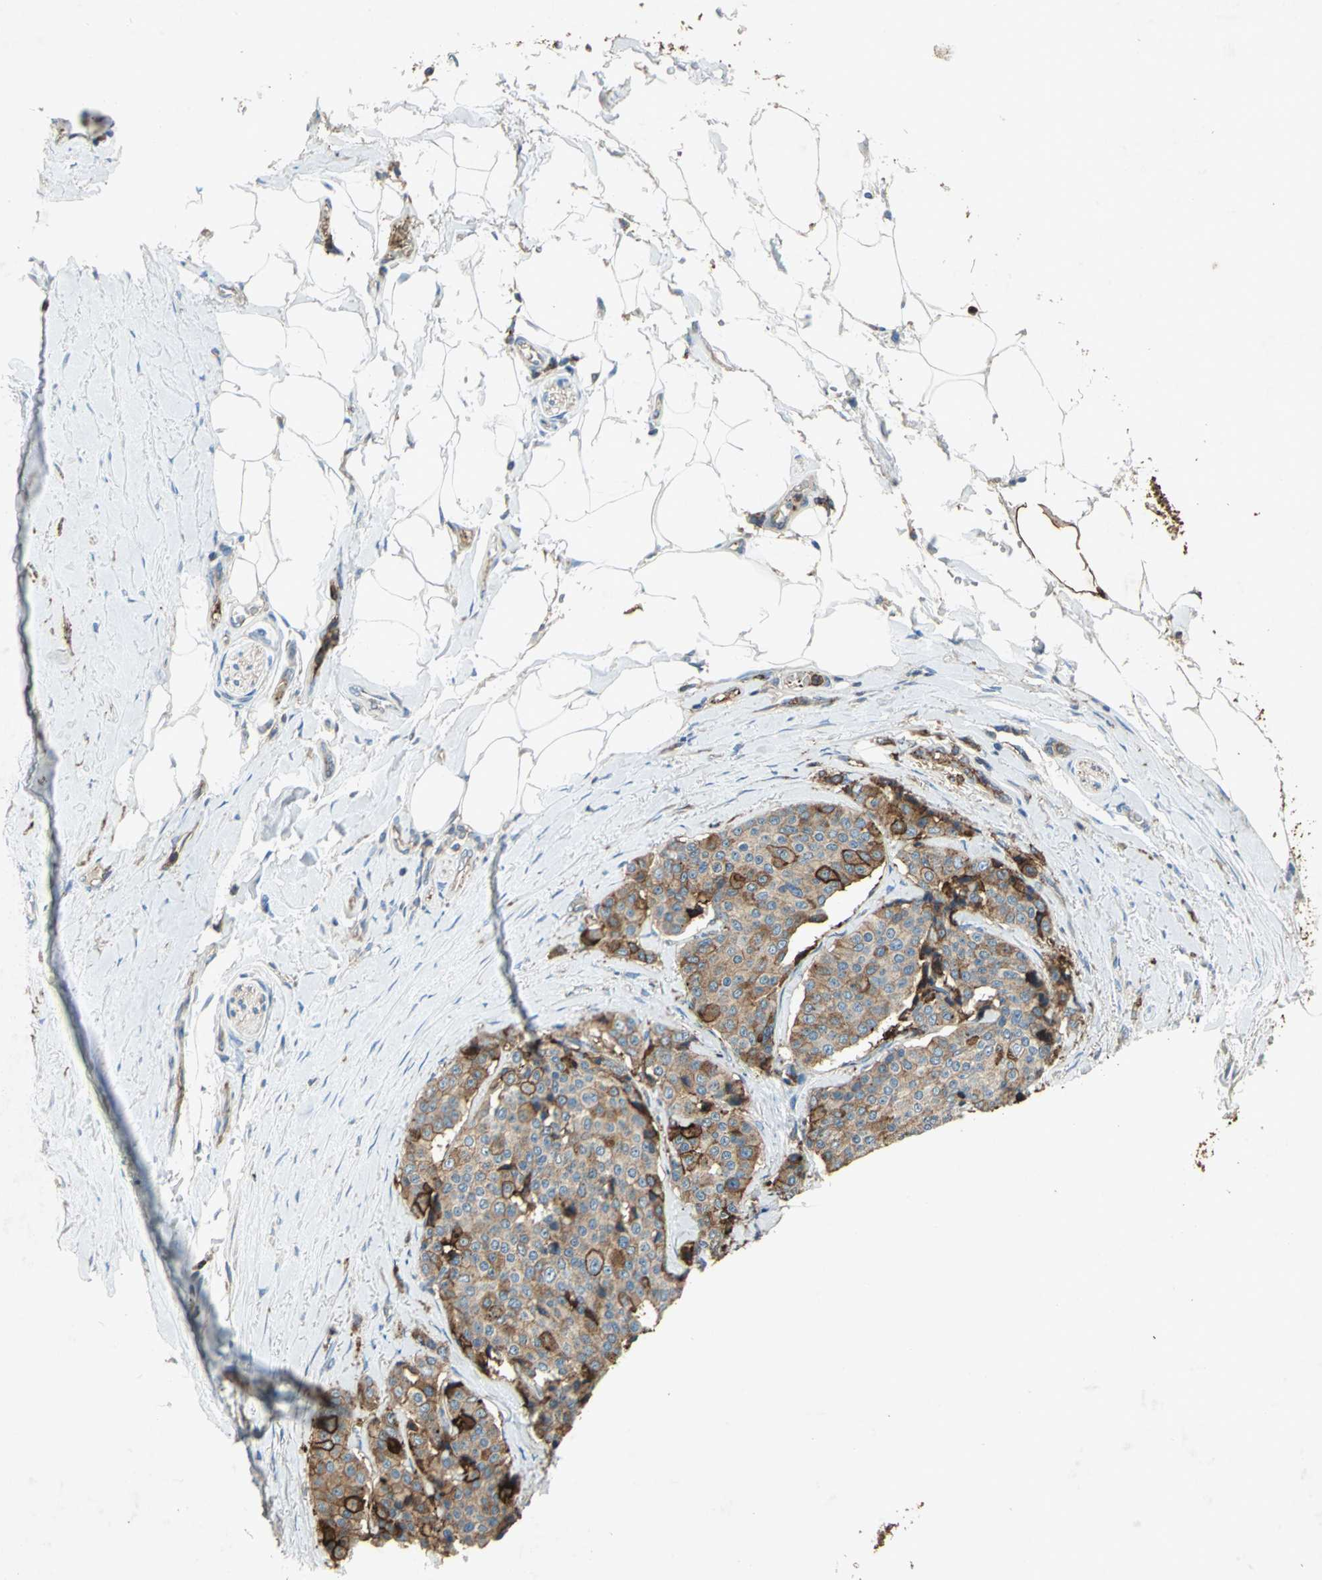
{"staining": {"intensity": "moderate", "quantity": ">75%", "location": "cytoplasmic/membranous"}, "tissue": "carcinoid", "cell_type": "Tumor cells", "image_type": "cancer", "snomed": [{"axis": "morphology", "description": "Carcinoid, malignant, NOS"}, {"axis": "topography", "description": "Colon"}], "caption": "The image displays a brown stain indicating the presence of a protein in the cytoplasmic/membranous of tumor cells in carcinoid (malignant).", "gene": "CCR6", "patient": {"sex": "female", "age": 61}}